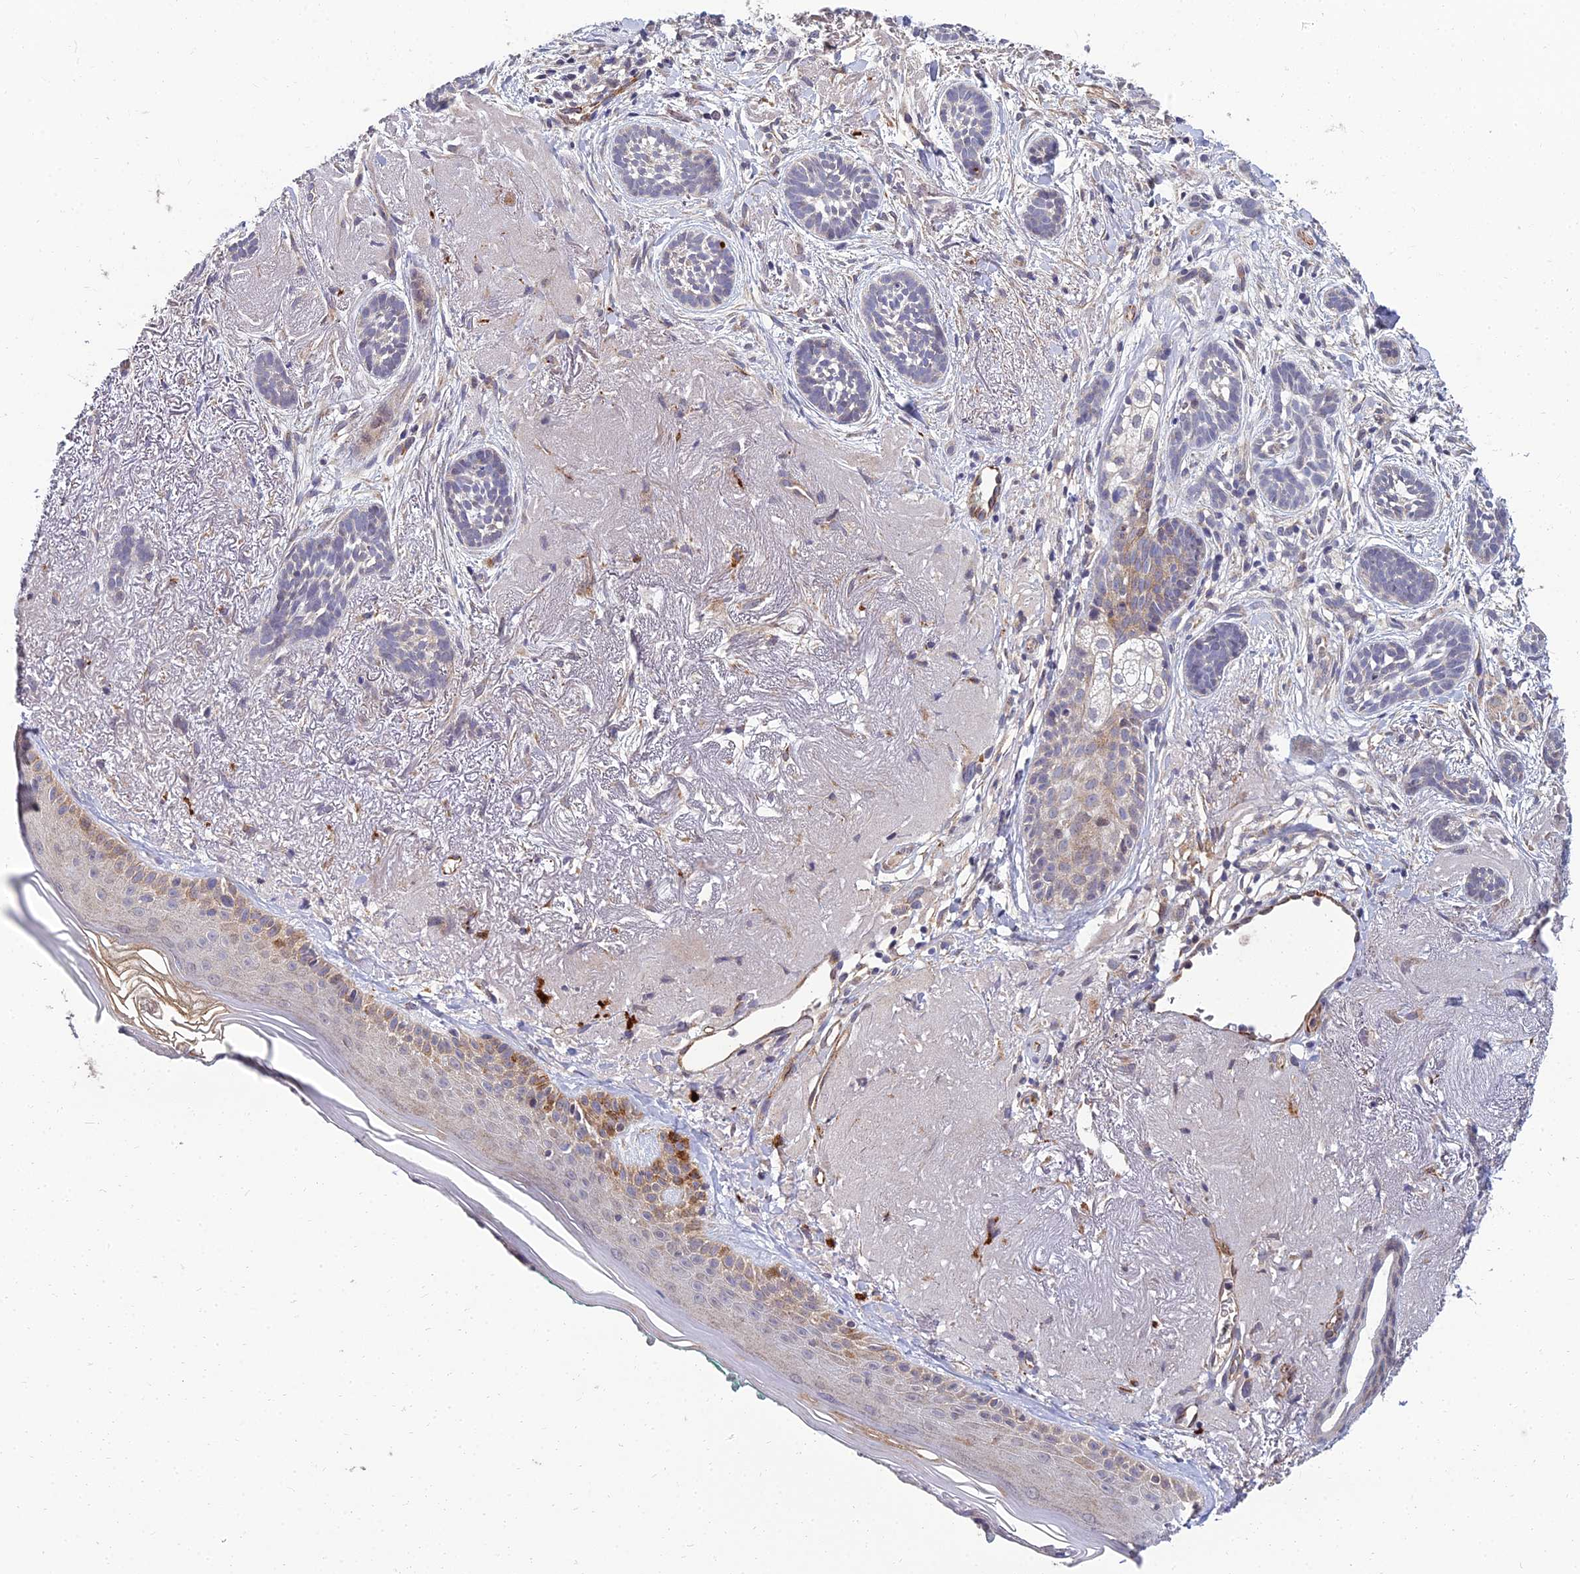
{"staining": {"intensity": "negative", "quantity": "none", "location": "none"}, "tissue": "skin cancer", "cell_type": "Tumor cells", "image_type": "cancer", "snomed": [{"axis": "morphology", "description": "Basal cell carcinoma"}, {"axis": "topography", "description": "Skin"}], "caption": "Photomicrograph shows no significant protein positivity in tumor cells of basal cell carcinoma (skin).", "gene": "NPY", "patient": {"sex": "male", "age": 71}}